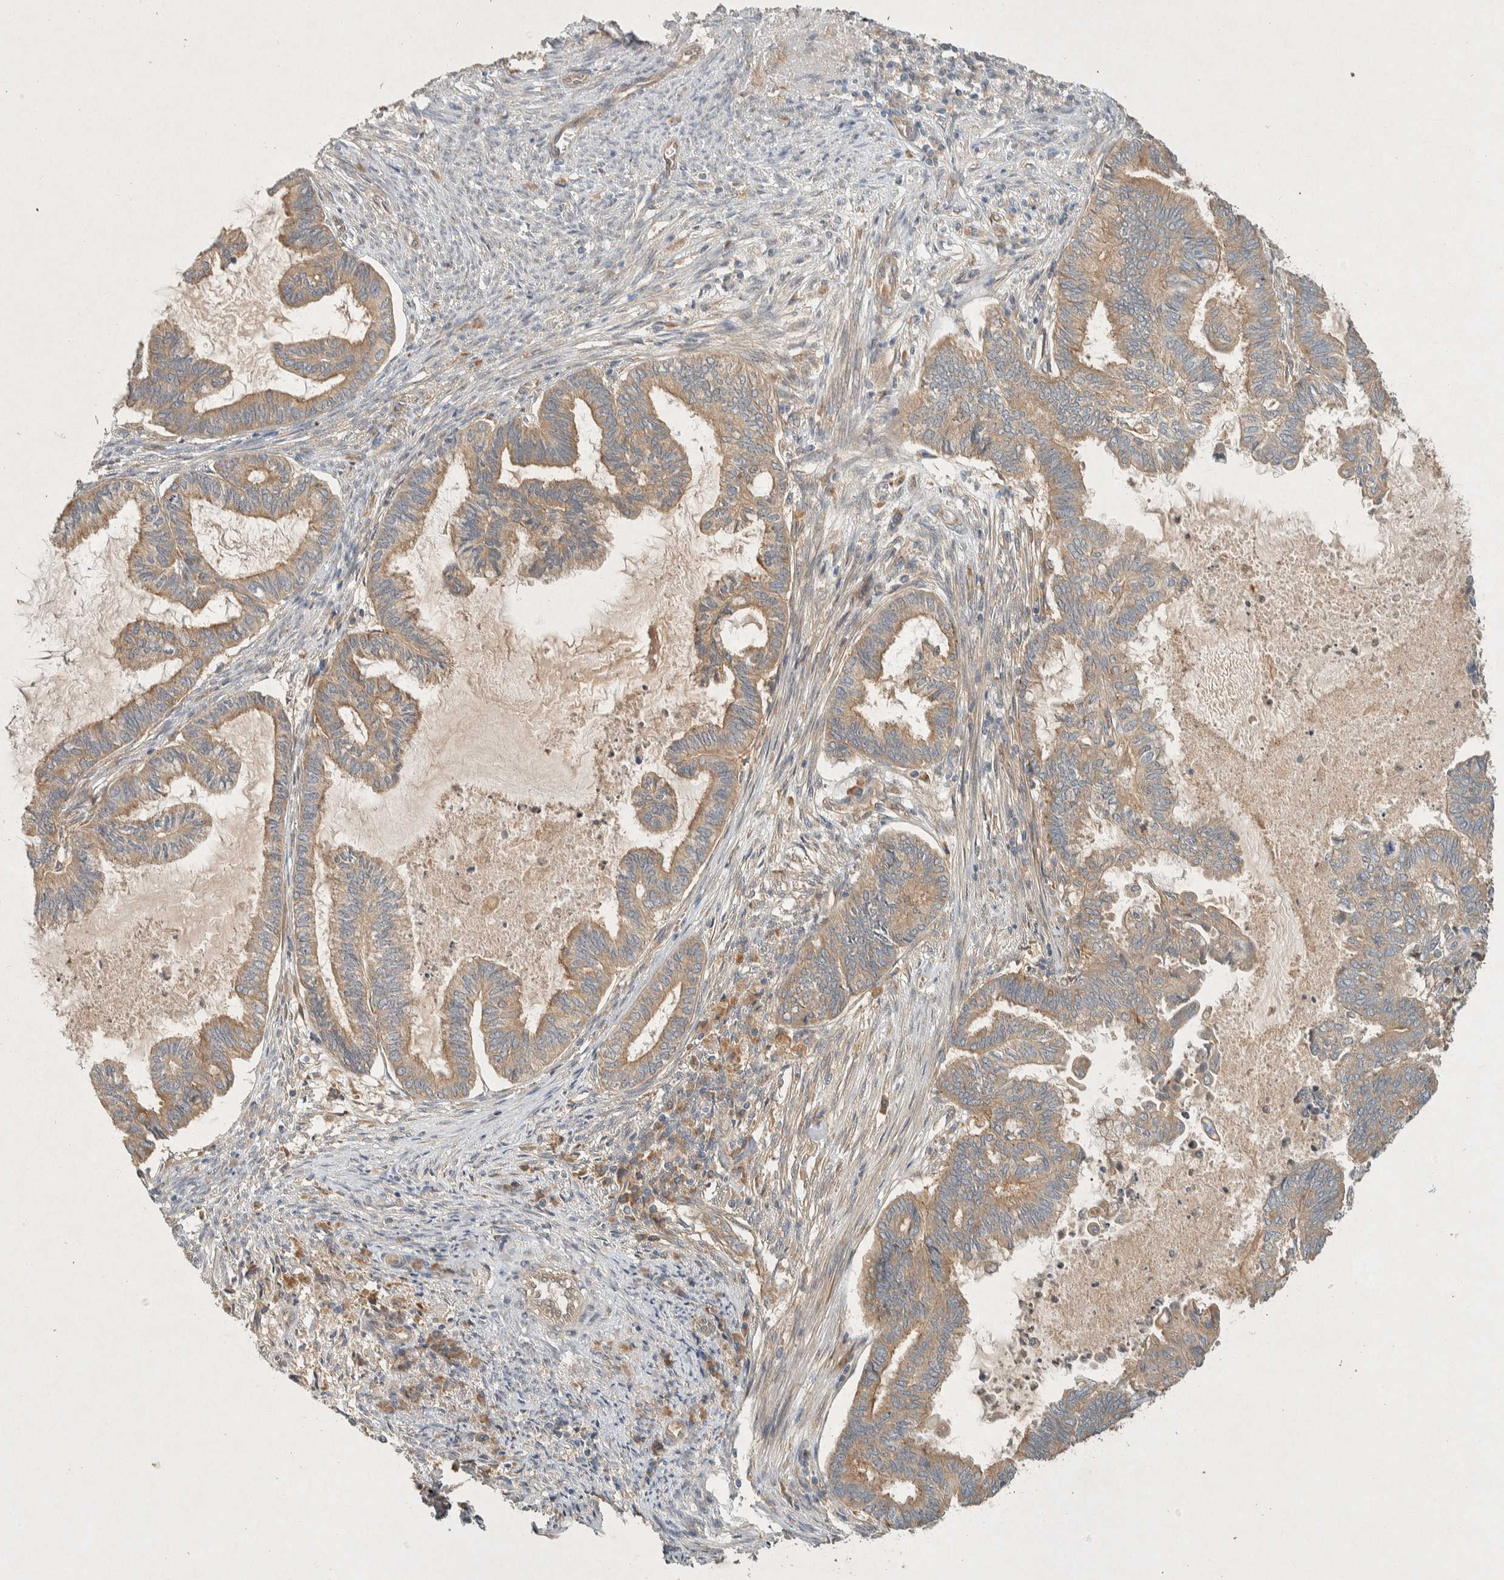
{"staining": {"intensity": "weak", "quantity": ">75%", "location": "cytoplasmic/membranous"}, "tissue": "endometrial cancer", "cell_type": "Tumor cells", "image_type": "cancer", "snomed": [{"axis": "morphology", "description": "Adenocarcinoma, NOS"}, {"axis": "topography", "description": "Endometrium"}], "caption": "Weak cytoplasmic/membranous protein positivity is appreciated in approximately >75% of tumor cells in endometrial adenocarcinoma.", "gene": "PXK", "patient": {"sex": "female", "age": 86}}